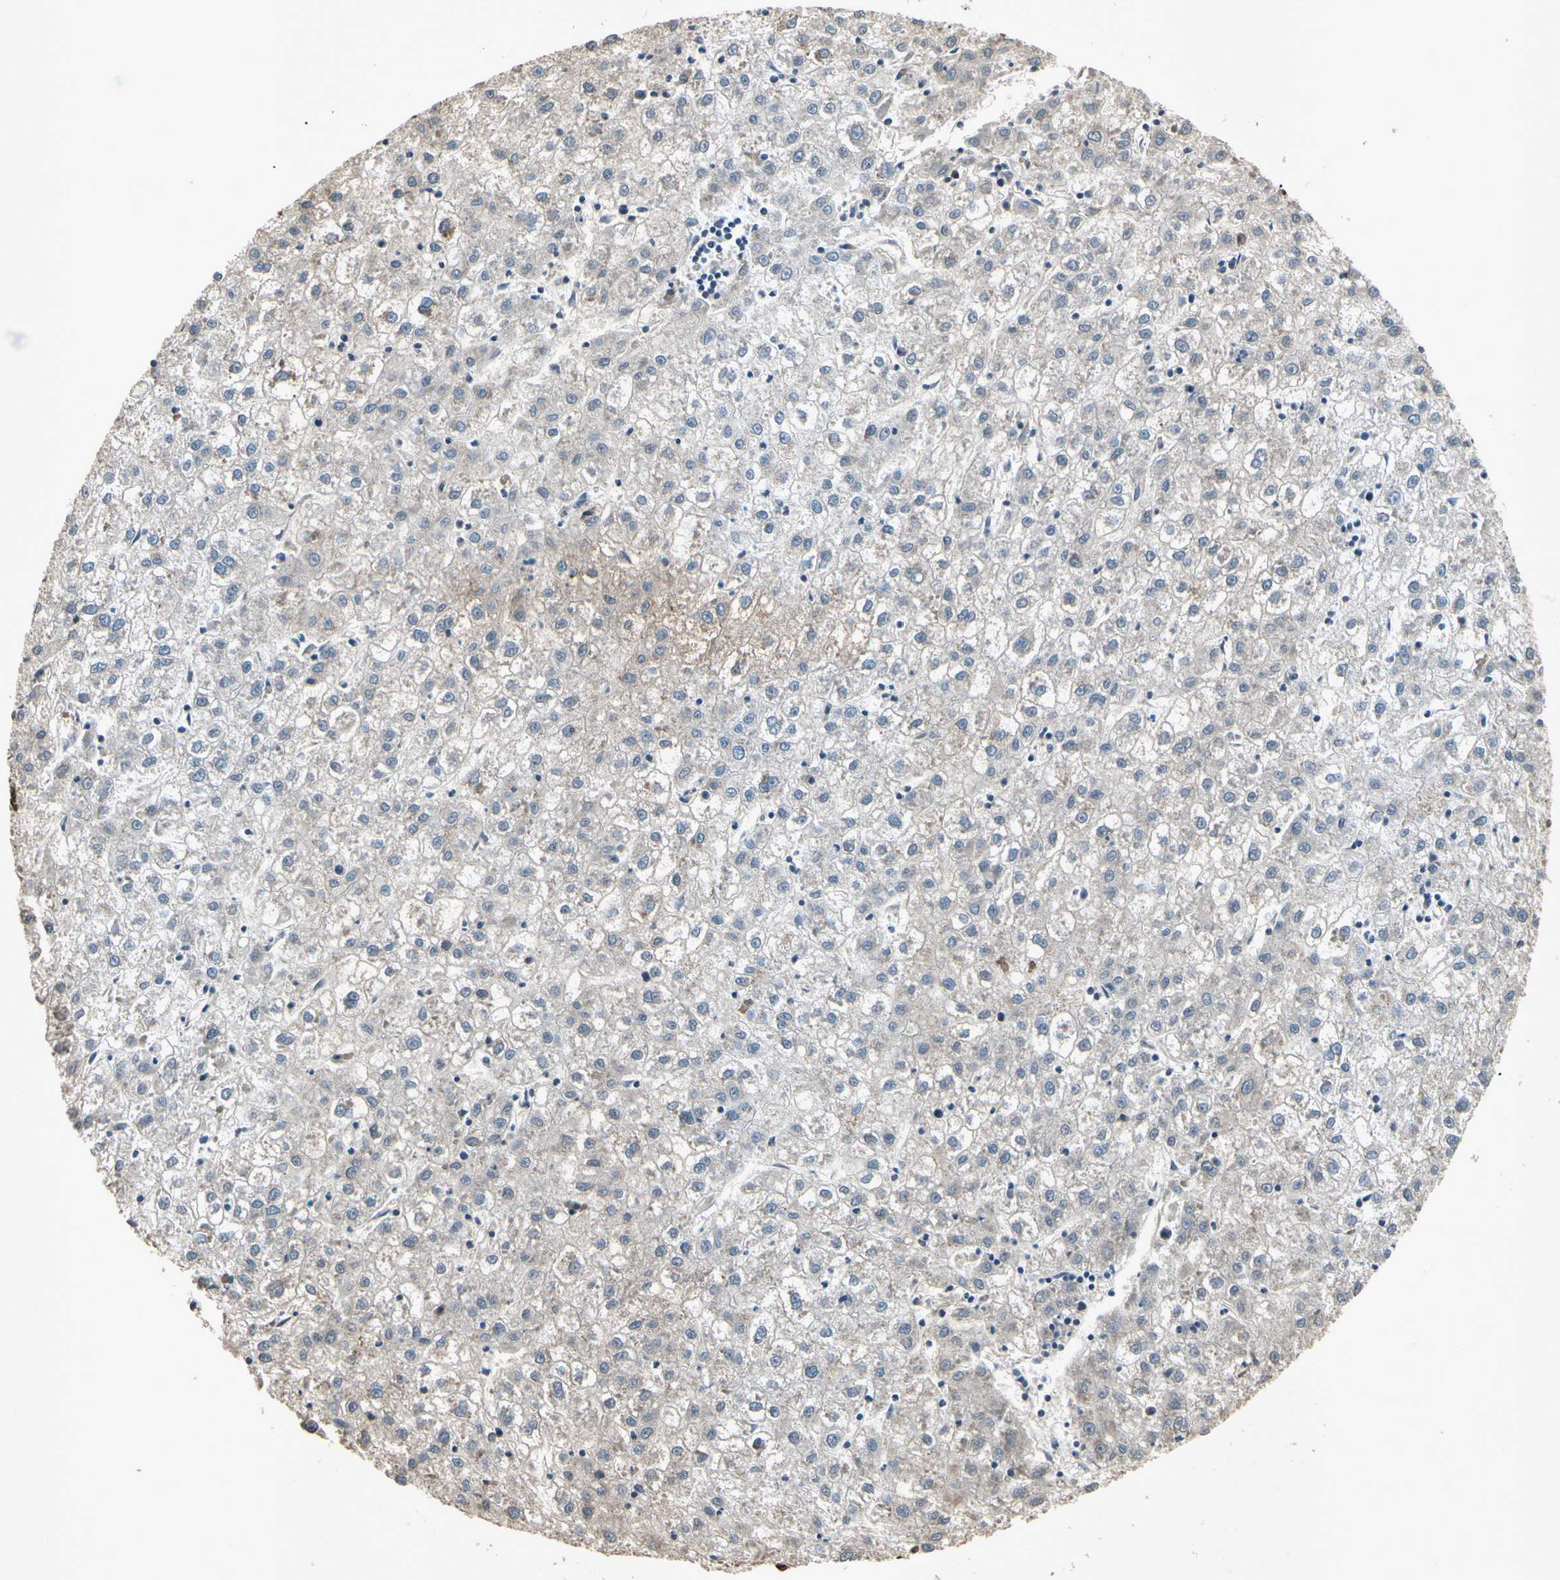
{"staining": {"intensity": "negative", "quantity": "none", "location": "none"}, "tissue": "liver cancer", "cell_type": "Tumor cells", "image_type": "cancer", "snomed": [{"axis": "morphology", "description": "Carcinoma, Hepatocellular, NOS"}, {"axis": "topography", "description": "Liver"}], "caption": "Immunohistochemistry (IHC) image of neoplastic tissue: liver cancer (hepatocellular carcinoma) stained with DAB (3,3'-diaminobenzidine) displays no significant protein staining in tumor cells. (DAB (3,3'-diaminobenzidine) immunohistochemistry (IHC) with hematoxylin counter stain).", "gene": "TBX2", "patient": {"sex": "male", "age": 72}}